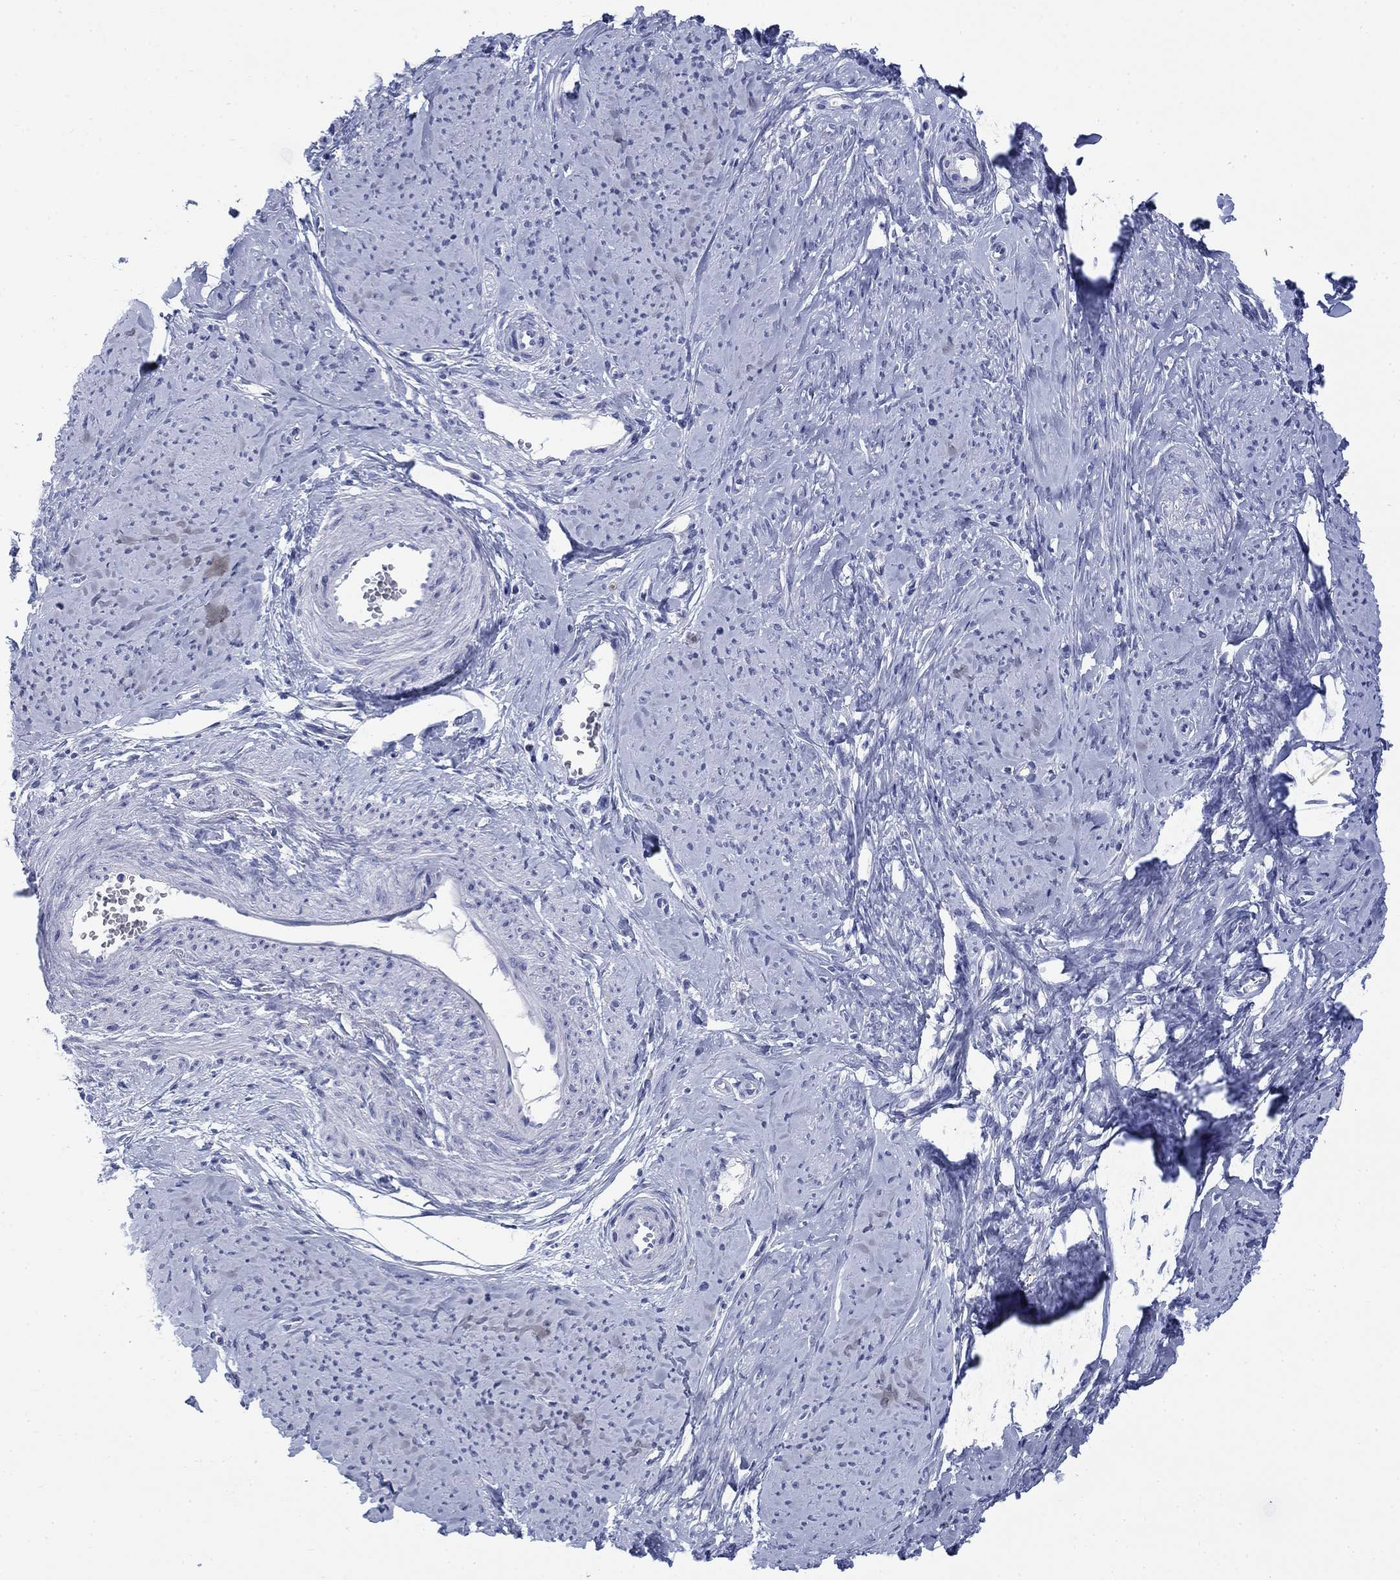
{"staining": {"intensity": "negative", "quantity": "none", "location": "none"}, "tissue": "smooth muscle", "cell_type": "Smooth muscle cells", "image_type": "normal", "snomed": [{"axis": "morphology", "description": "Normal tissue, NOS"}, {"axis": "topography", "description": "Smooth muscle"}], "caption": "A photomicrograph of smooth muscle stained for a protein displays no brown staining in smooth muscle cells.", "gene": "IGF2BP3", "patient": {"sex": "female", "age": 48}}